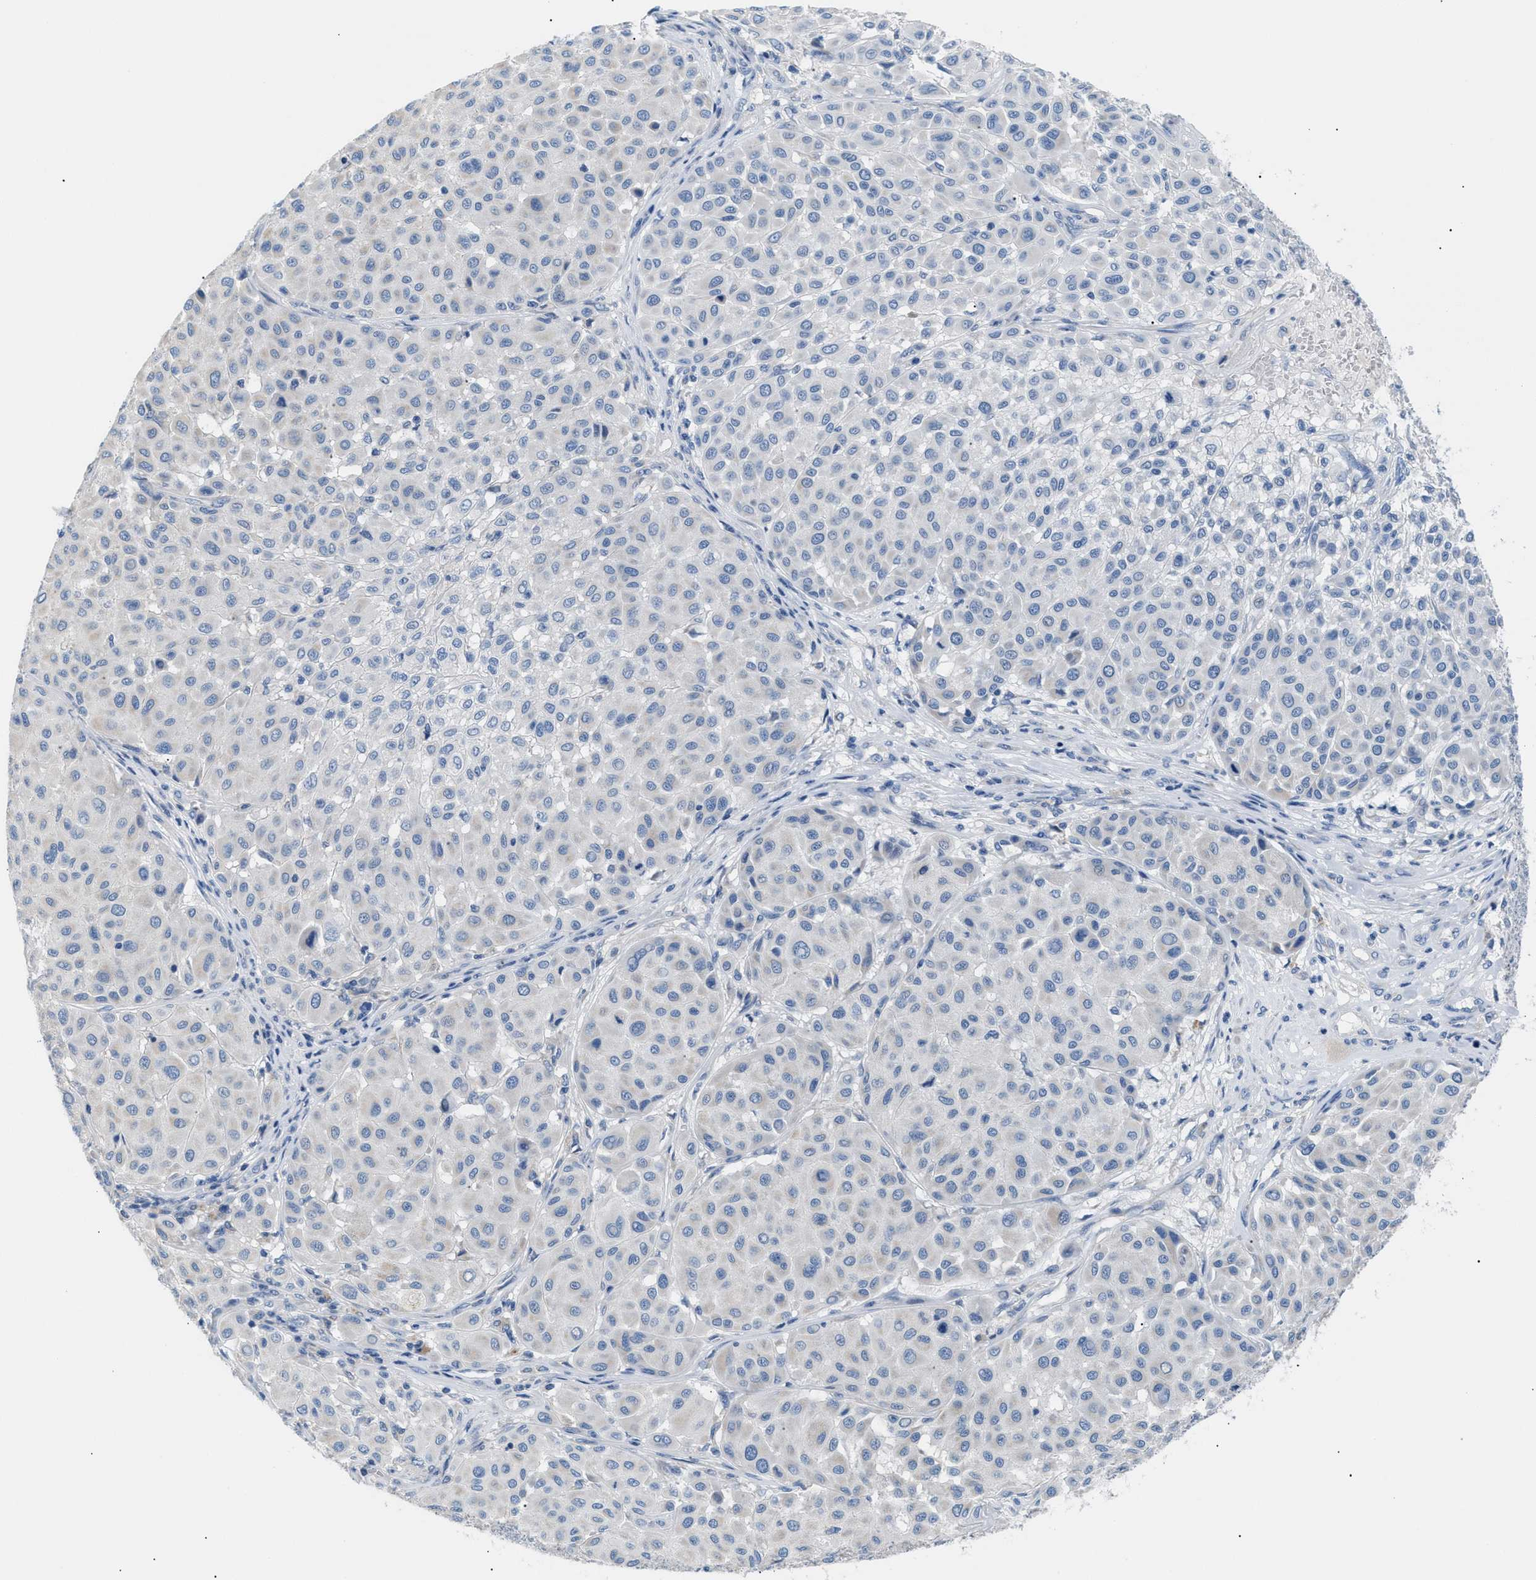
{"staining": {"intensity": "weak", "quantity": "<25%", "location": "cytoplasmic/membranous"}, "tissue": "melanoma", "cell_type": "Tumor cells", "image_type": "cancer", "snomed": [{"axis": "morphology", "description": "Malignant melanoma, Metastatic site"}, {"axis": "topography", "description": "Soft tissue"}], "caption": "This is an immunohistochemistry (IHC) photomicrograph of human malignant melanoma (metastatic site). There is no staining in tumor cells.", "gene": "ILDR1", "patient": {"sex": "male", "age": 41}}